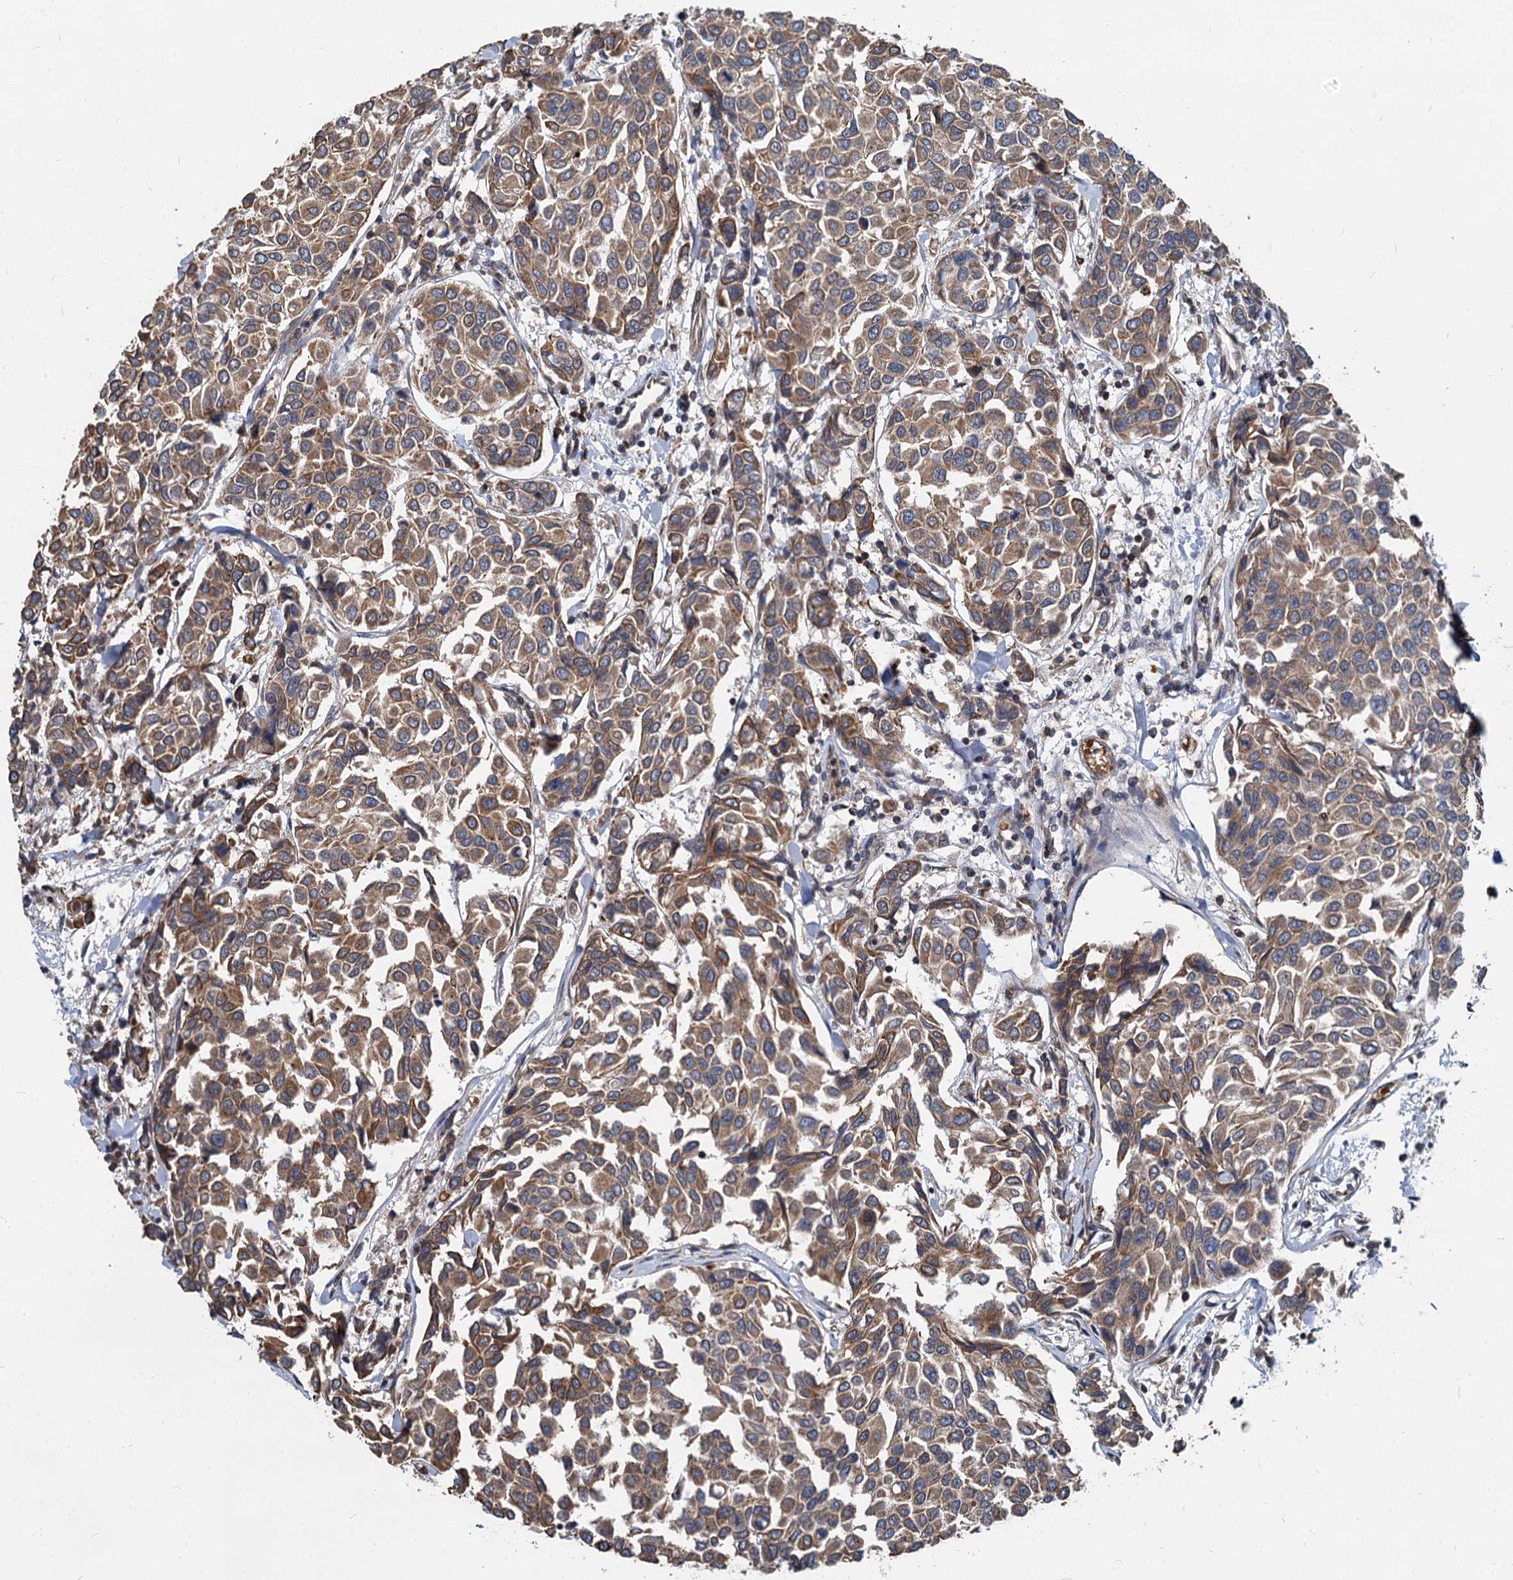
{"staining": {"intensity": "moderate", "quantity": ">75%", "location": "cytoplasmic/membranous"}, "tissue": "breast cancer", "cell_type": "Tumor cells", "image_type": "cancer", "snomed": [{"axis": "morphology", "description": "Duct carcinoma"}, {"axis": "topography", "description": "Breast"}], "caption": "The photomicrograph shows a brown stain indicating the presence of a protein in the cytoplasmic/membranous of tumor cells in intraductal carcinoma (breast). The protein of interest is stained brown, and the nuclei are stained in blue (DAB IHC with brightfield microscopy, high magnification).", "gene": "STIM1", "patient": {"sex": "female", "age": 55}}